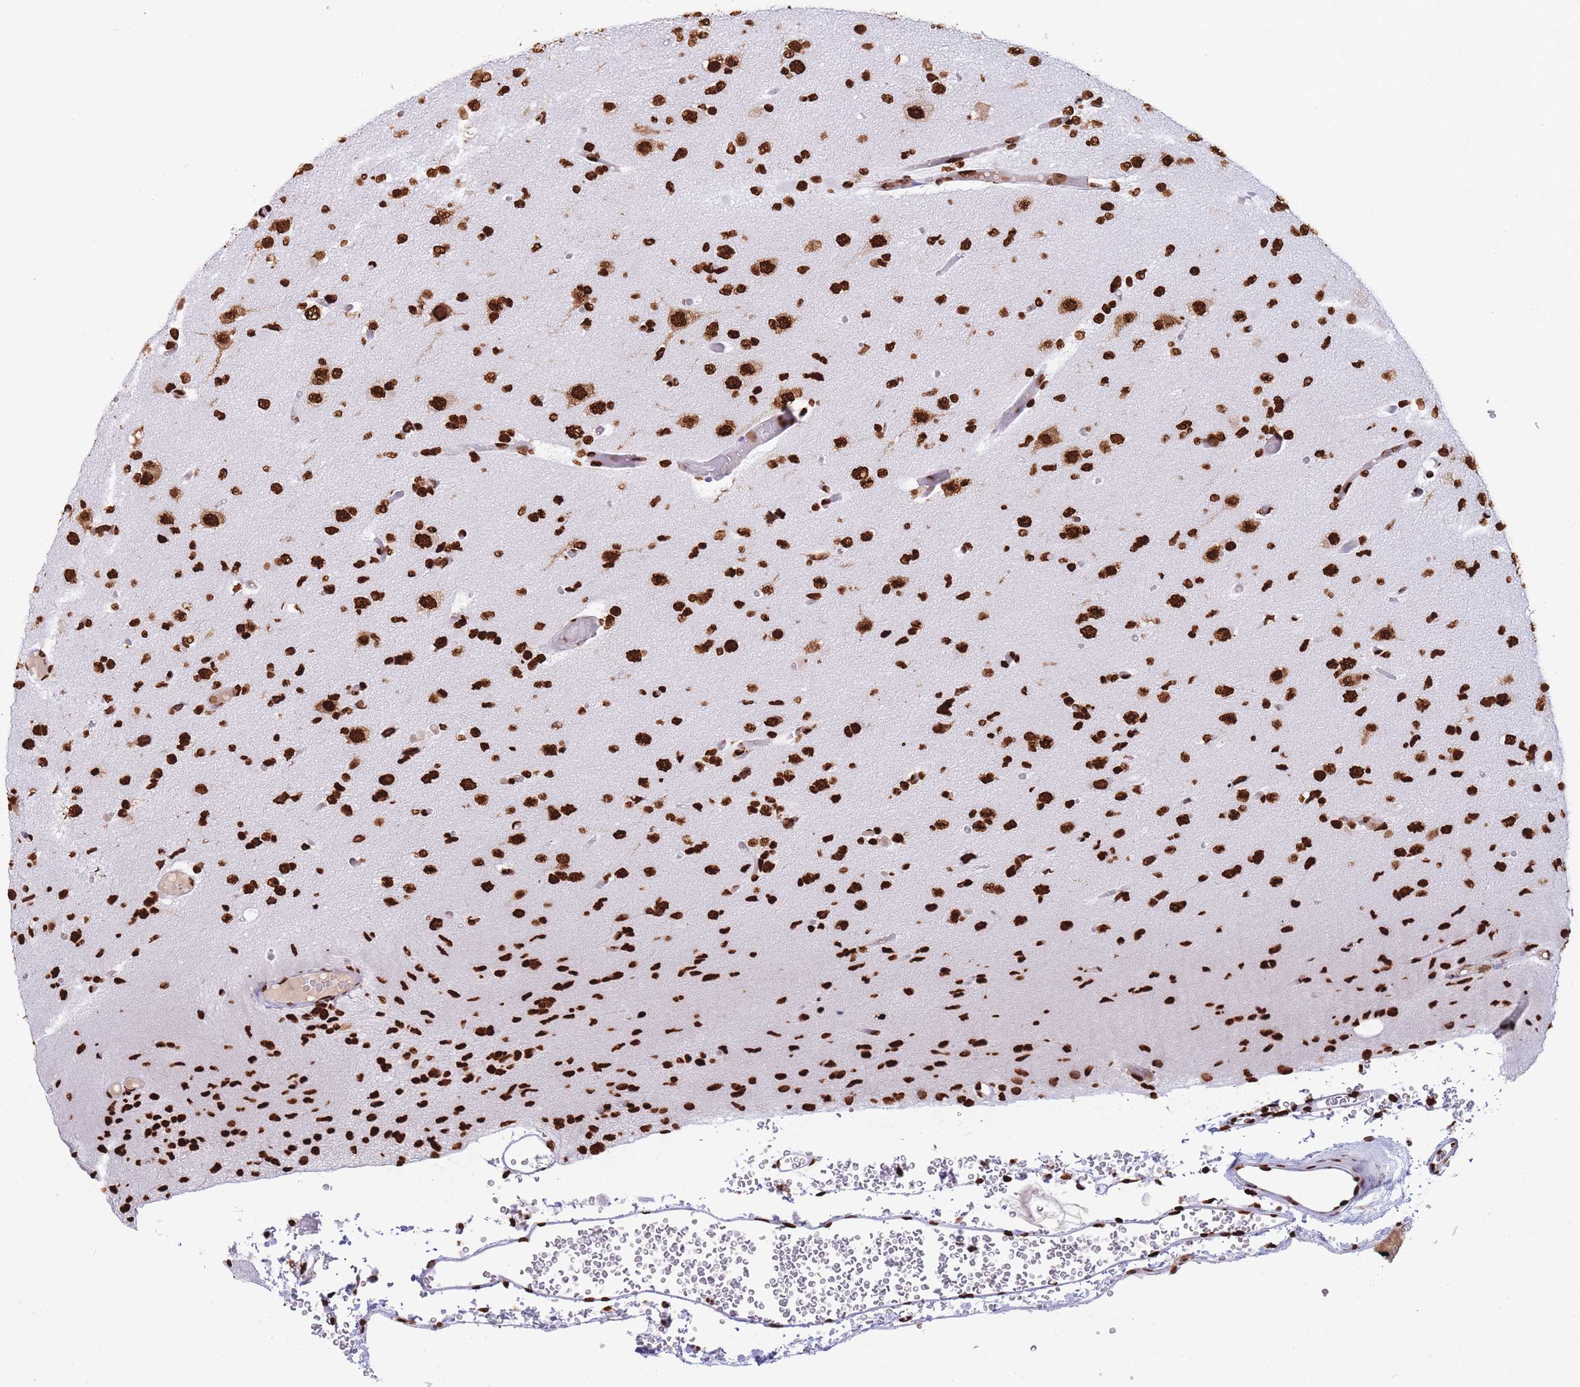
{"staining": {"intensity": "strong", "quantity": ">75%", "location": "nuclear"}, "tissue": "glioma", "cell_type": "Tumor cells", "image_type": "cancer", "snomed": [{"axis": "morphology", "description": "Glioma, malignant, Low grade"}, {"axis": "topography", "description": "Brain"}], "caption": "Glioma stained with DAB IHC exhibits high levels of strong nuclear staining in approximately >75% of tumor cells.", "gene": "HNRNPUL1", "patient": {"sex": "female", "age": 22}}